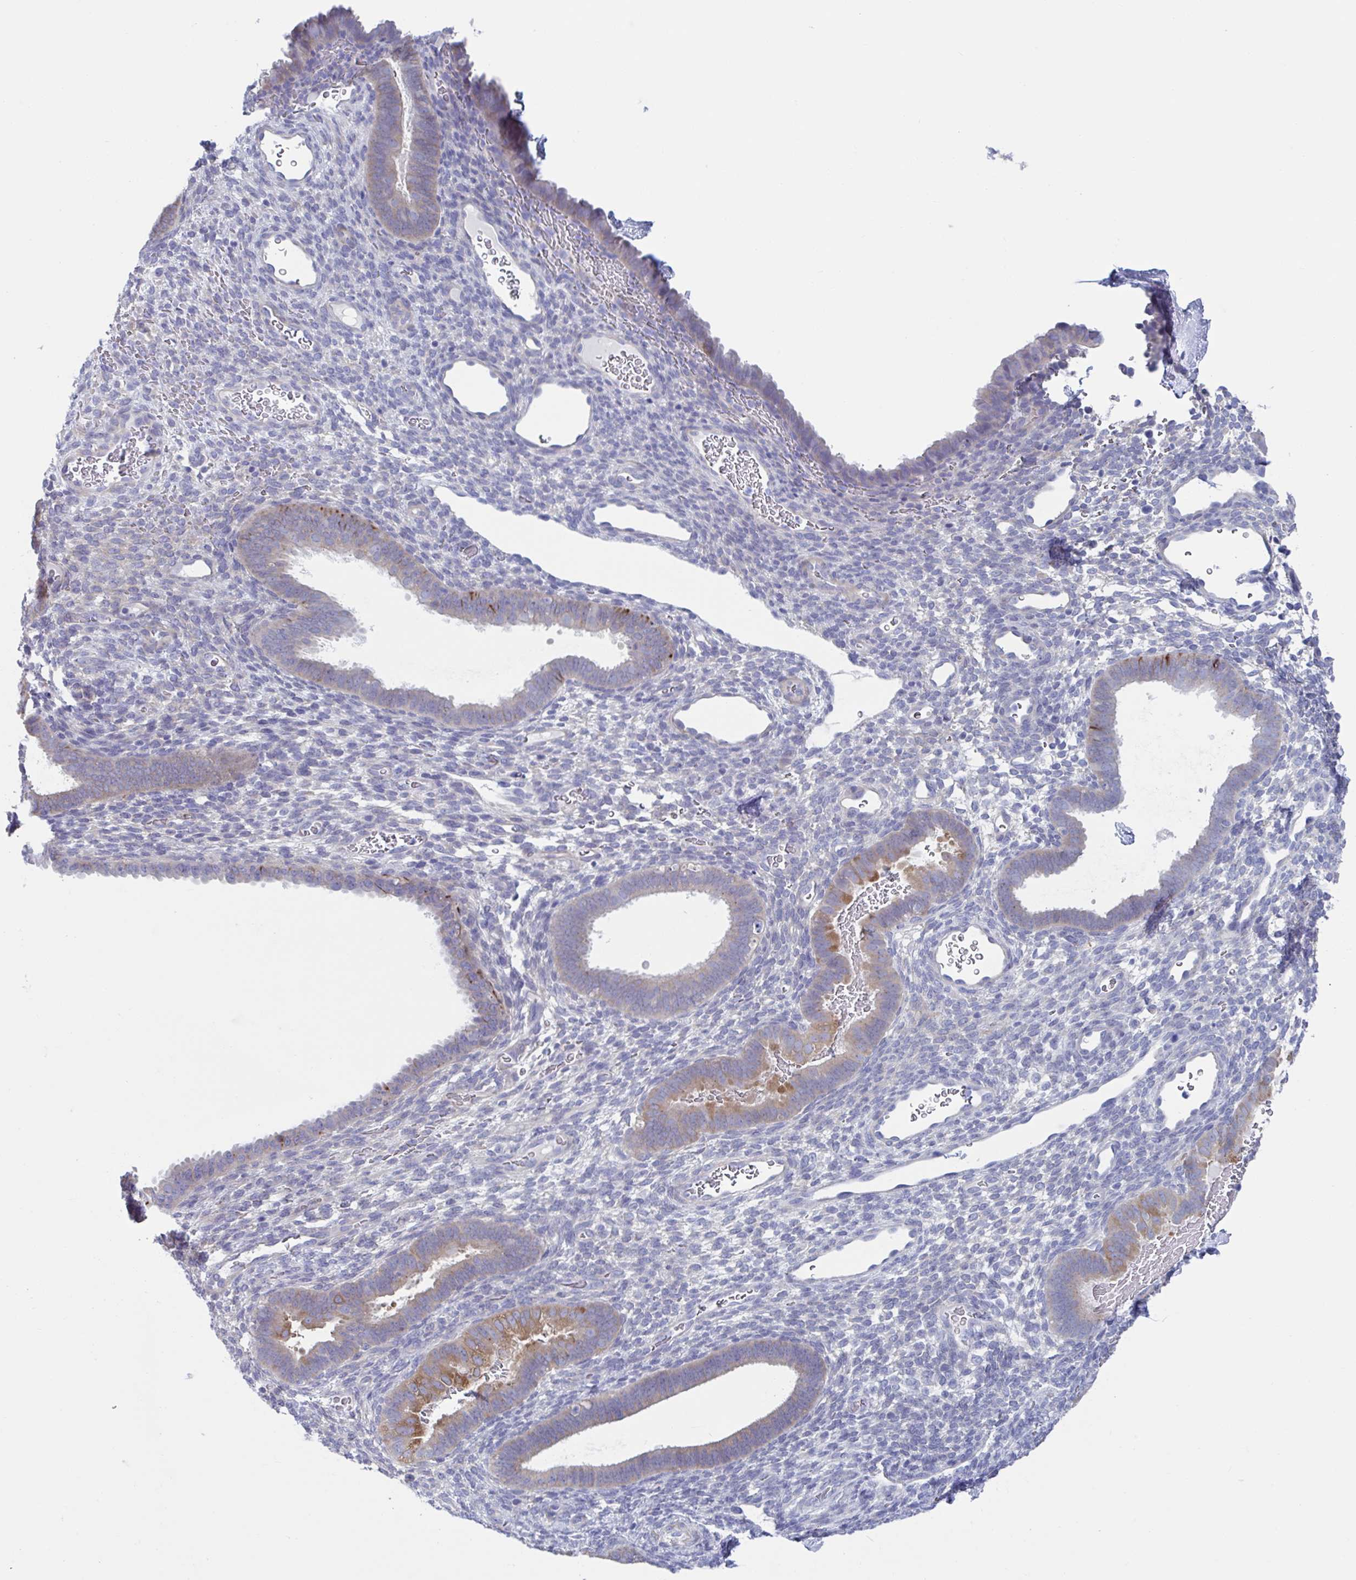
{"staining": {"intensity": "negative", "quantity": "none", "location": "none"}, "tissue": "endometrium", "cell_type": "Cells in endometrial stroma", "image_type": "normal", "snomed": [{"axis": "morphology", "description": "Normal tissue, NOS"}, {"axis": "topography", "description": "Endometrium"}], "caption": "This is an IHC micrograph of unremarkable endometrium. There is no expression in cells in endometrial stroma.", "gene": "LPIN3", "patient": {"sex": "female", "age": 34}}